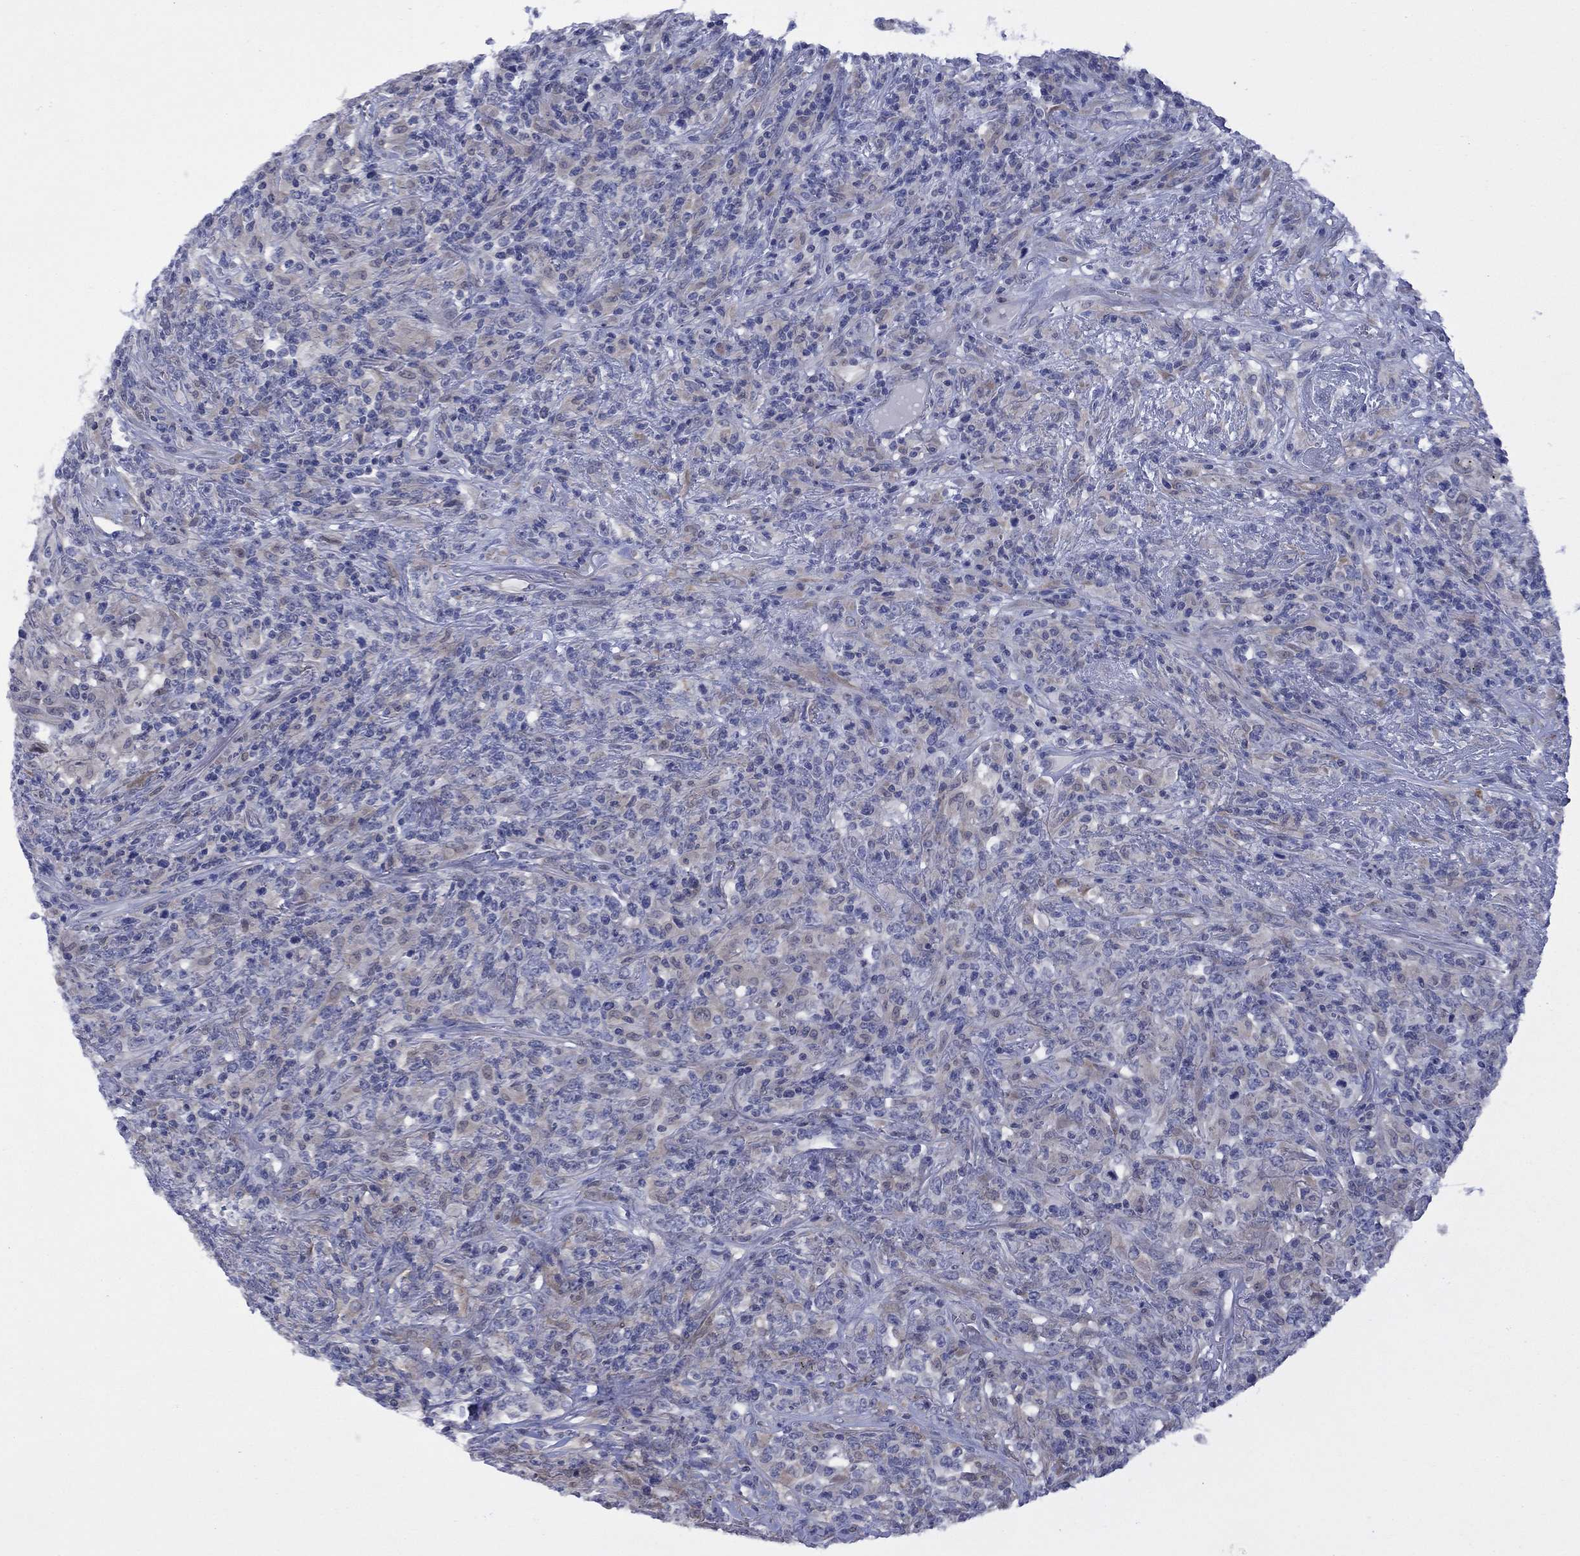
{"staining": {"intensity": "weak", "quantity": ">75%", "location": "cytoplasmic/membranous"}, "tissue": "lymphoma", "cell_type": "Tumor cells", "image_type": "cancer", "snomed": [{"axis": "morphology", "description": "Malignant lymphoma, non-Hodgkin's type, High grade"}, {"axis": "topography", "description": "Lung"}], "caption": "Immunohistochemical staining of human high-grade malignant lymphoma, non-Hodgkin's type shows low levels of weak cytoplasmic/membranous expression in approximately >75% of tumor cells.", "gene": "CYP2B6", "patient": {"sex": "male", "age": 79}}